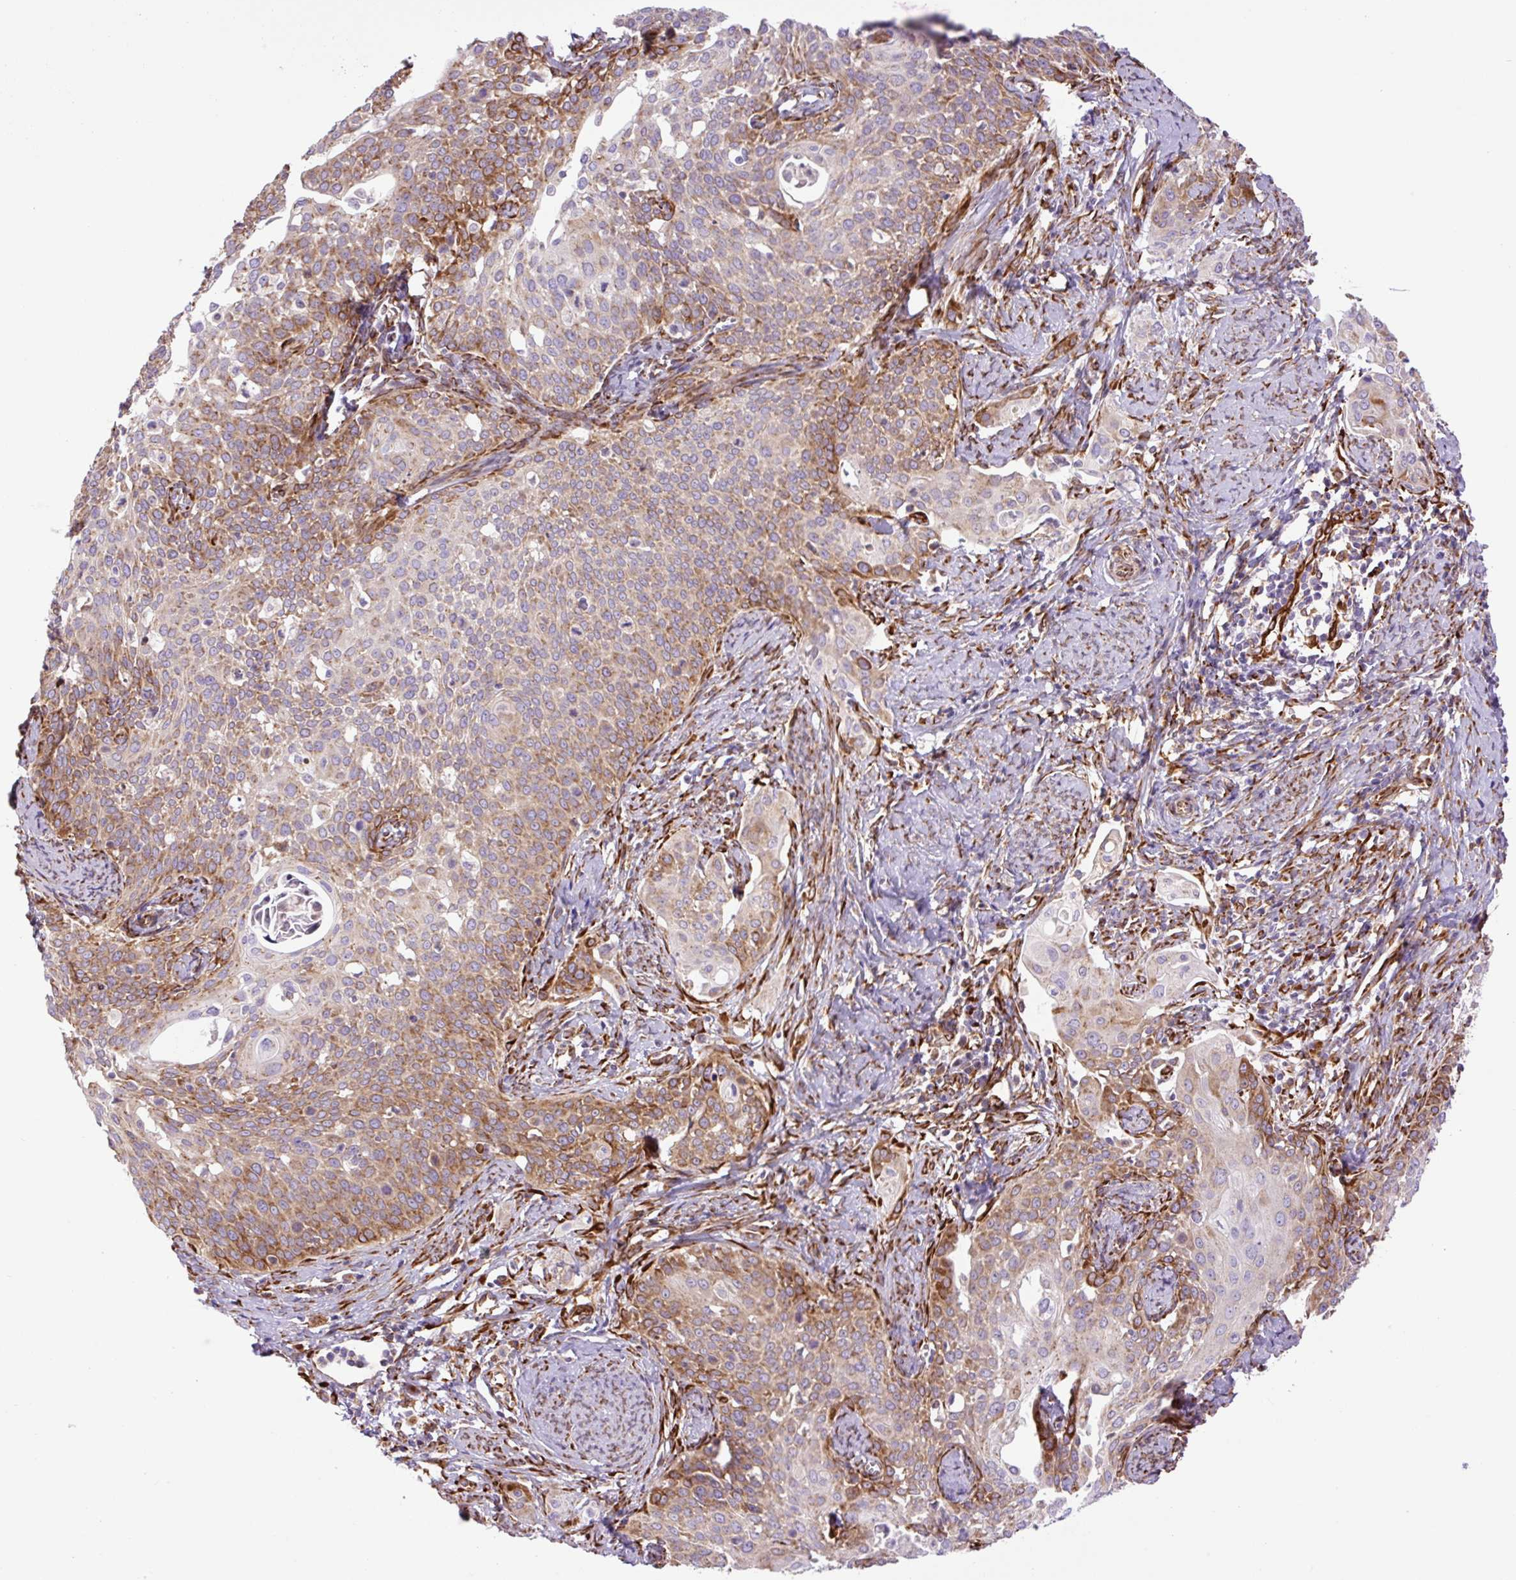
{"staining": {"intensity": "moderate", "quantity": "25%-75%", "location": "cytoplasmic/membranous"}, "tissue": "cervical cancer", "cell_type": "Tumor cells", "image_type": "cancer", "snomed": [{"axis": "morphology", "description": "Squamous cell carcinoma, NOS"}, {"axis": "topography", "description": "Cervix"}], "caption": "An immunohistochemistry photomicrograph of neoplastic tissue is shown. Protein staining in brown highlights moderate cytoplasmic/membranous positivity in cervical cancer within tumor cells.", "gene": "RAB30", "patient": {"sex": "female", "age": 44}}